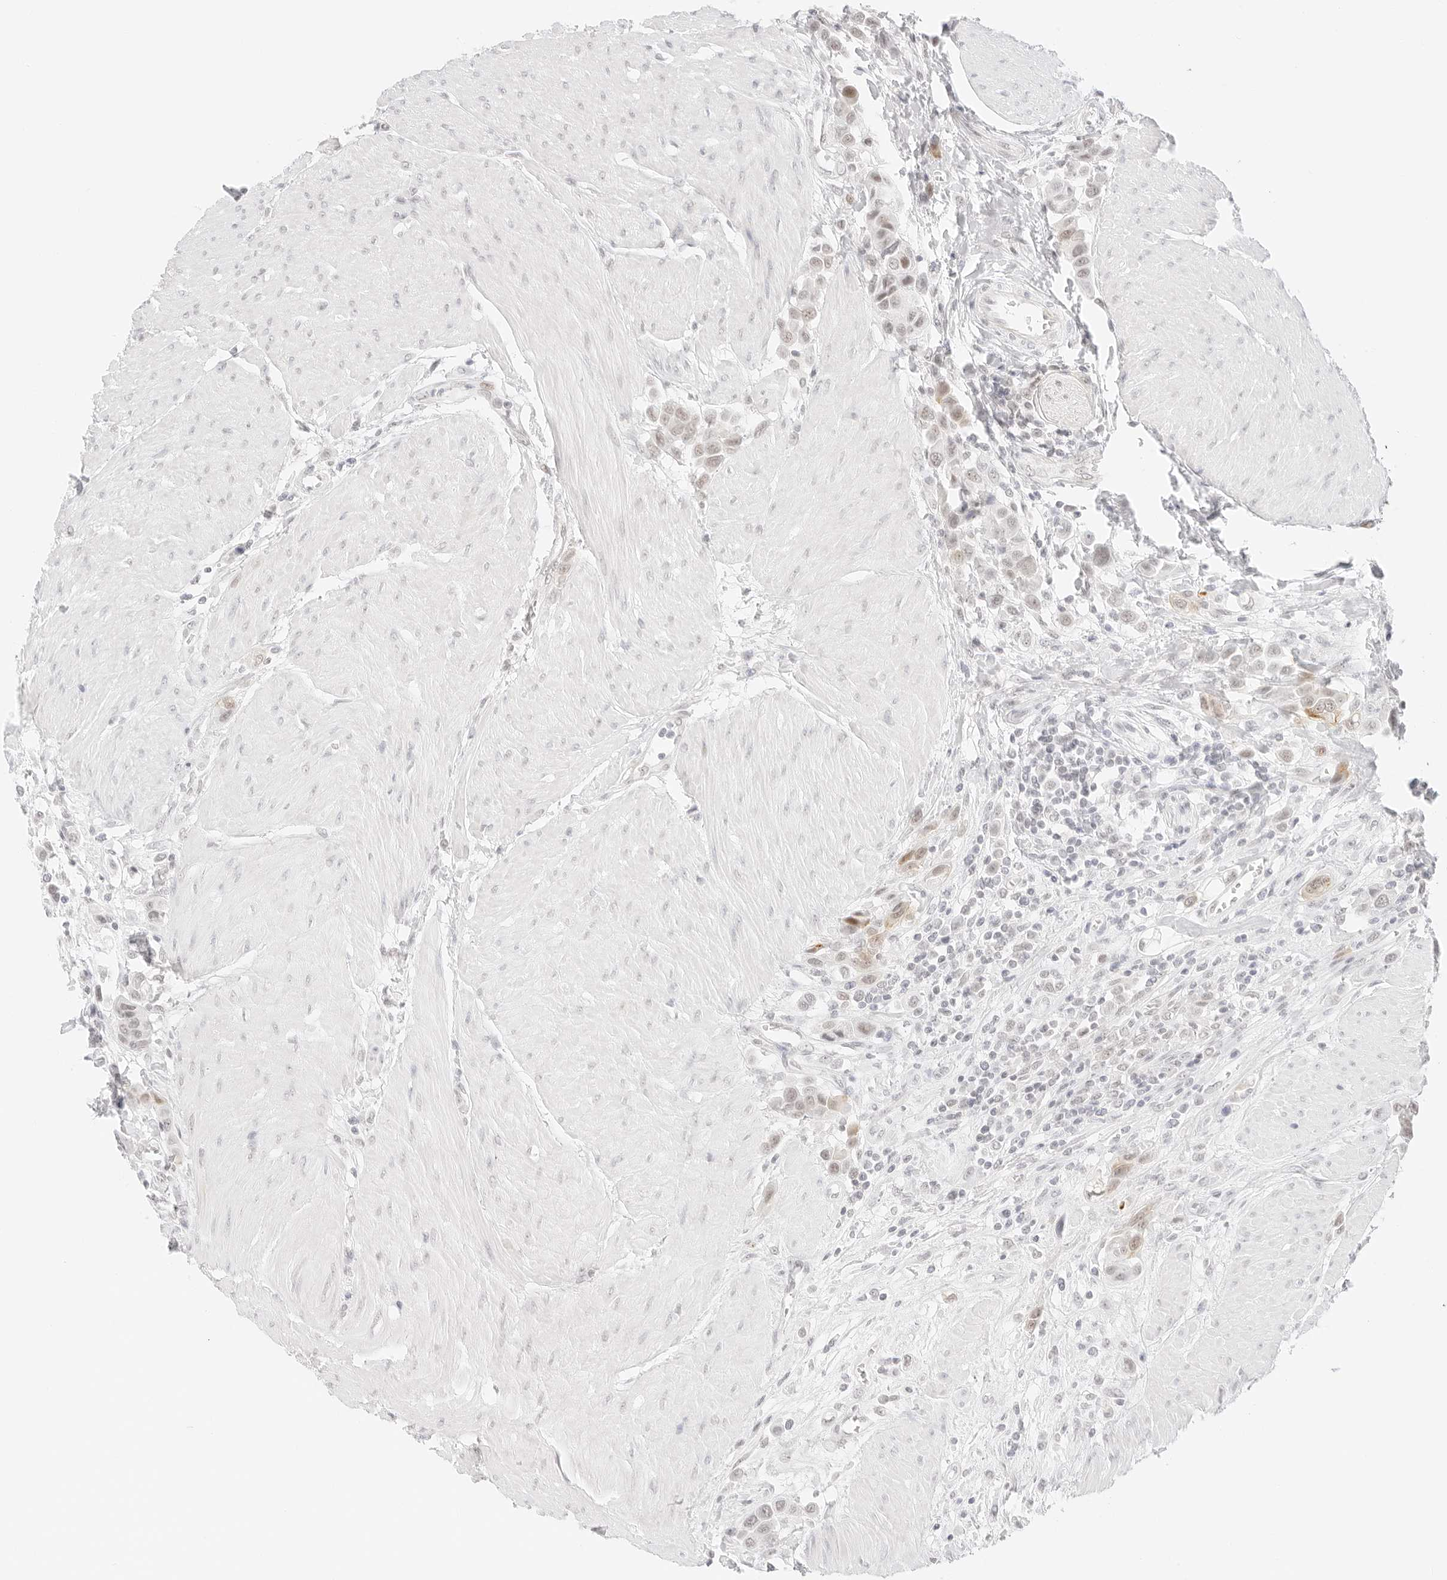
{"staining": {"intensity": "weak", "quantity": "<25%", "location": "nuclear"}, "tissue": "urothelial cancer", "cell_type": "Tumor cells", "image_type": "cancer", "snomed": [{"axis": "morphology", "description": "Urothelial carcinoma, High grade"}, {"axis": "topography", "description": "Urinary bladder"}], "caption": "High magnification brightfield microscopy of urothelial cancer stained with DAB (brown) and counterstained with hematoxylin (blue): tumor cells show no significant positivity.", "gene": "ITGA6", "patient": {"sex": "male", "age": 50}}